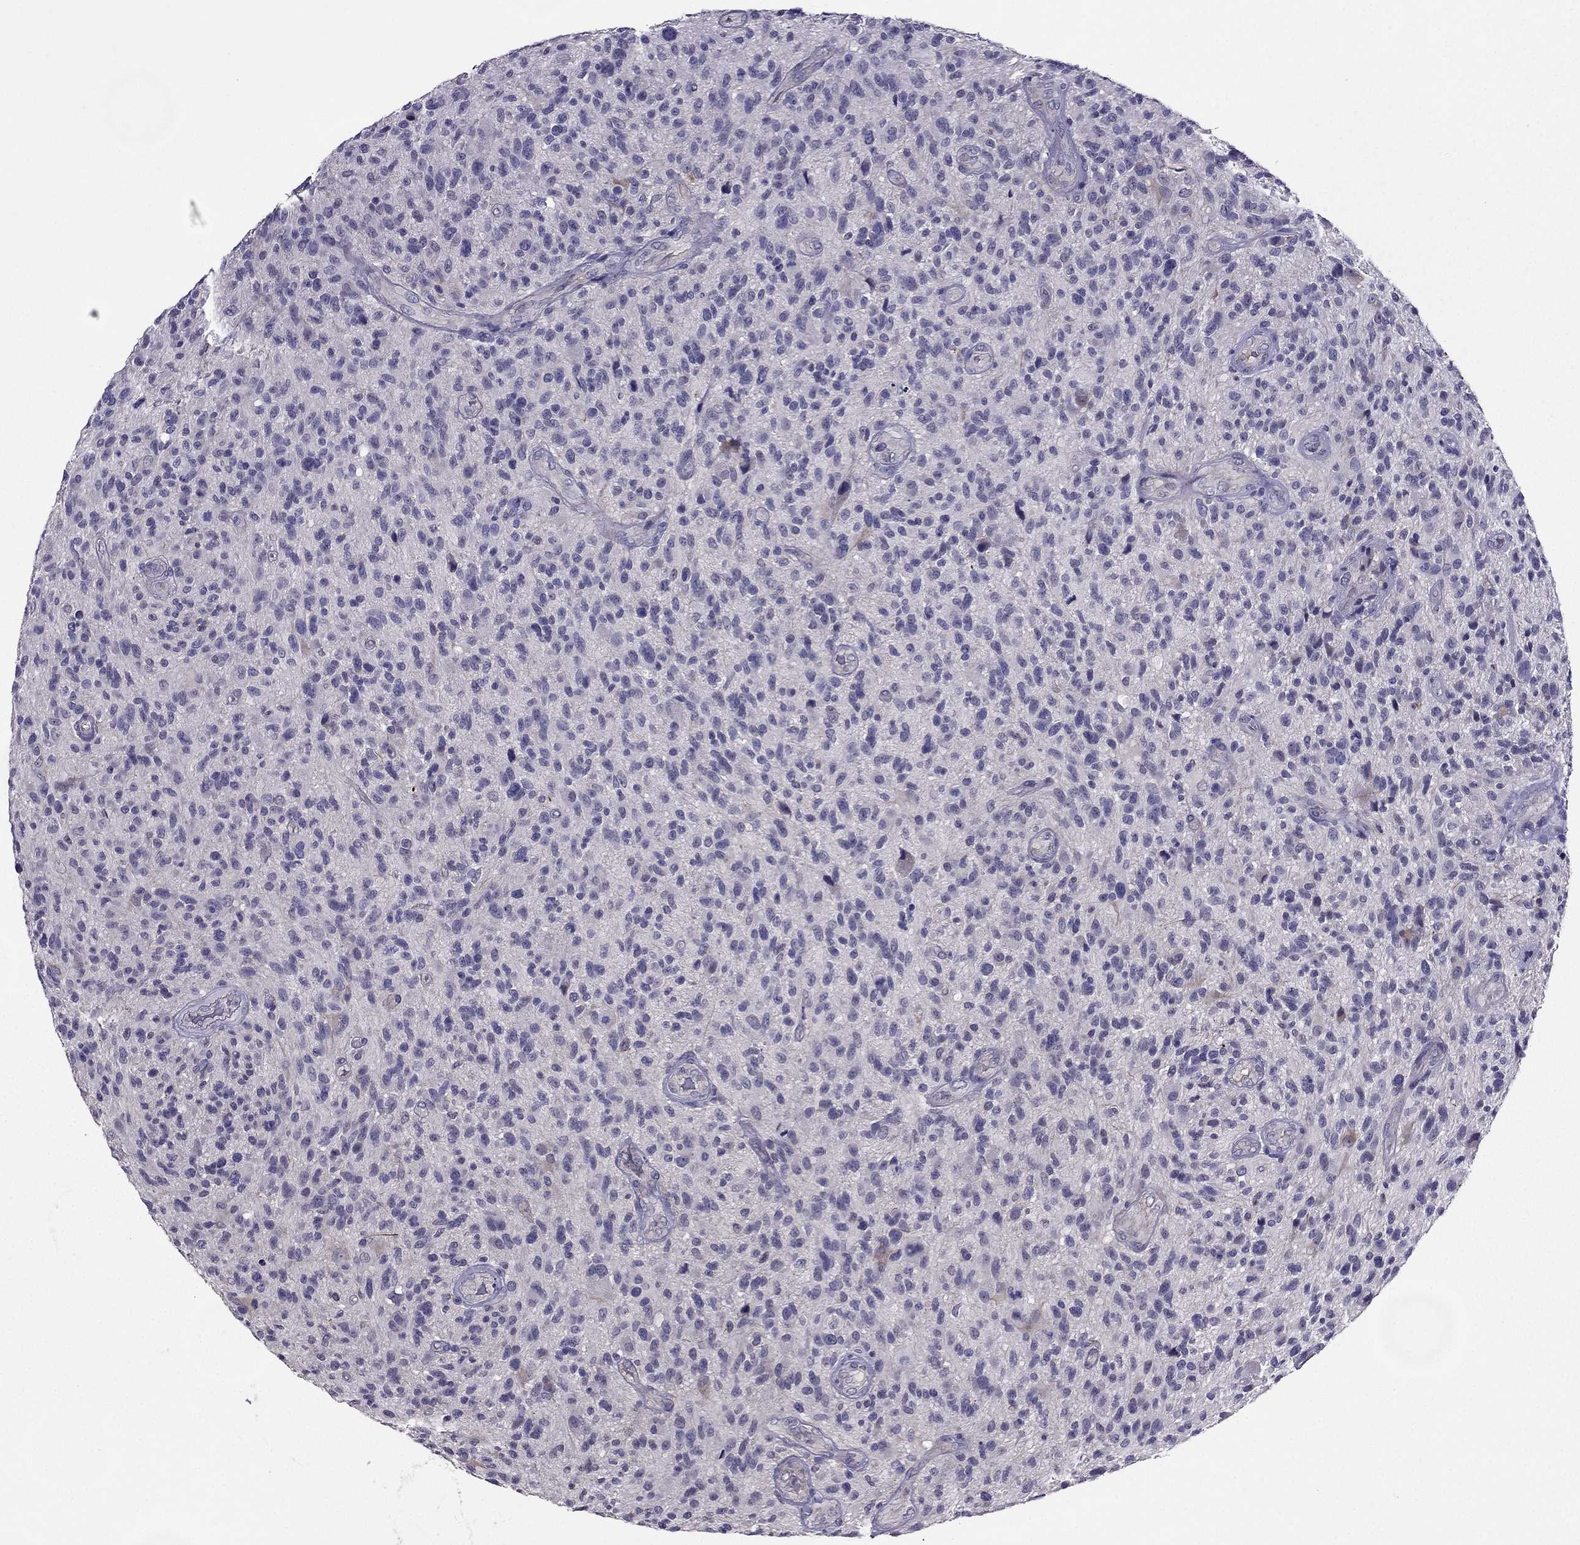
{"staining": {"intensity": "negative", "quantity": "none", "location": "none"}, "tissue": "glioma", "cell_type": "Tumor cells", "image_type": "cancer", "snomed": [{"axis": "morphology", "description": "Glioma, malignant, High grade"}, {"axis": "topography", "description": "Brain"}], "caption": "Tumor cells show no significant protein staining in malignant glioma (high-grade). (DAB (3,3'-diaminobenzidine) immunohistochemistry visualized using brightfield microscopy, high magnification).", "gene": "DUSP15", "patient": {"sex": "male", "age": 47}}